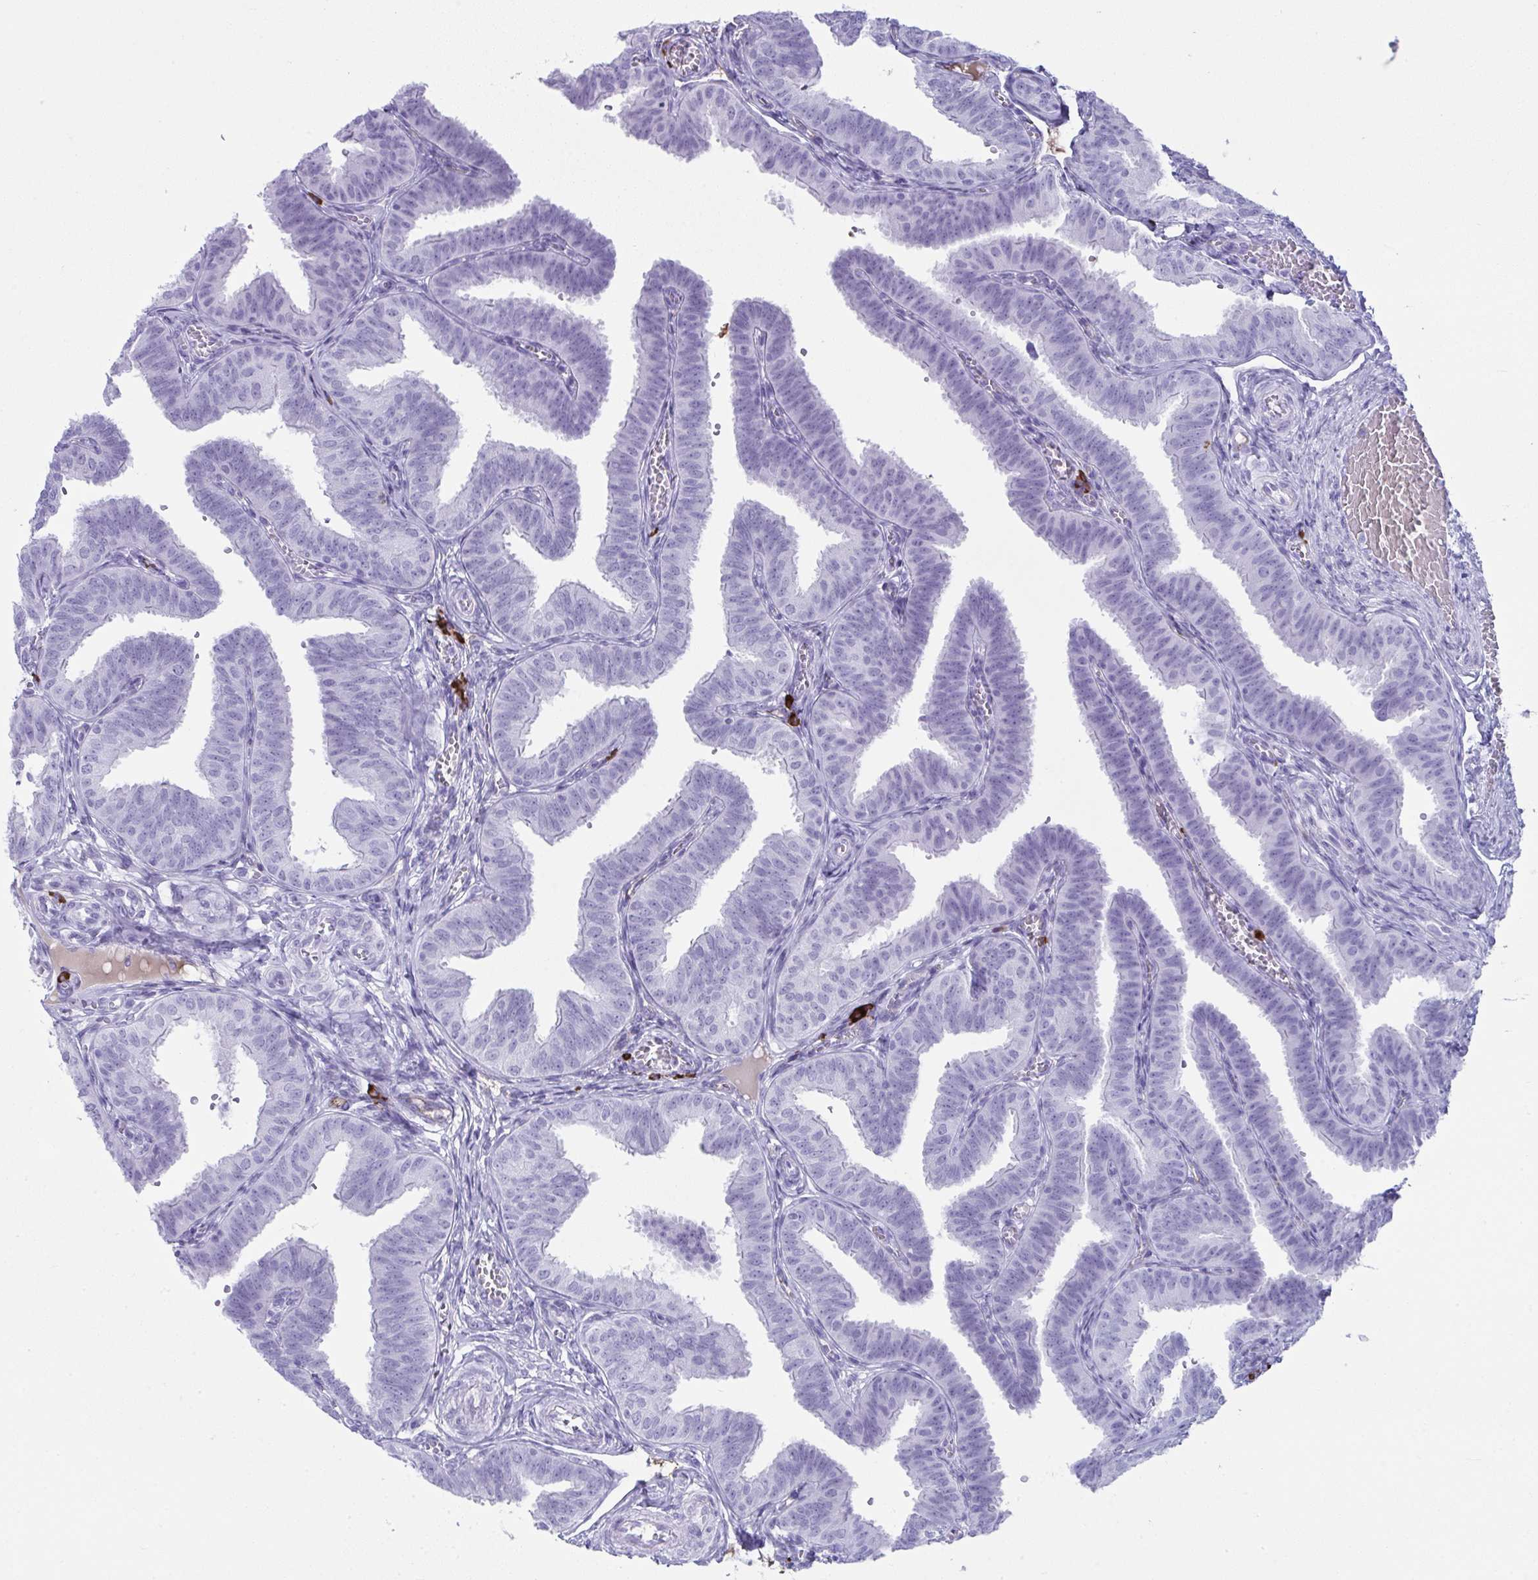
{"staining": {"intensity": "negative", "quantity": "none", "location": "none"}, "tissue": "fallopian tube", "cell_type": "Glandular cells", "image_type": "normal", "snomed": [{"axis": "morphology", "description": "Normal tissue, NOS"}, {"axis": "topography", "description": "Fallopian tube"}], "caption": "Fallopian tube stained for a protein using immunohistochemistry (IHC) displays no staining glandular cells.", "gene": "JCHAIN", "patient": {"sex": "female", "age": 25}}